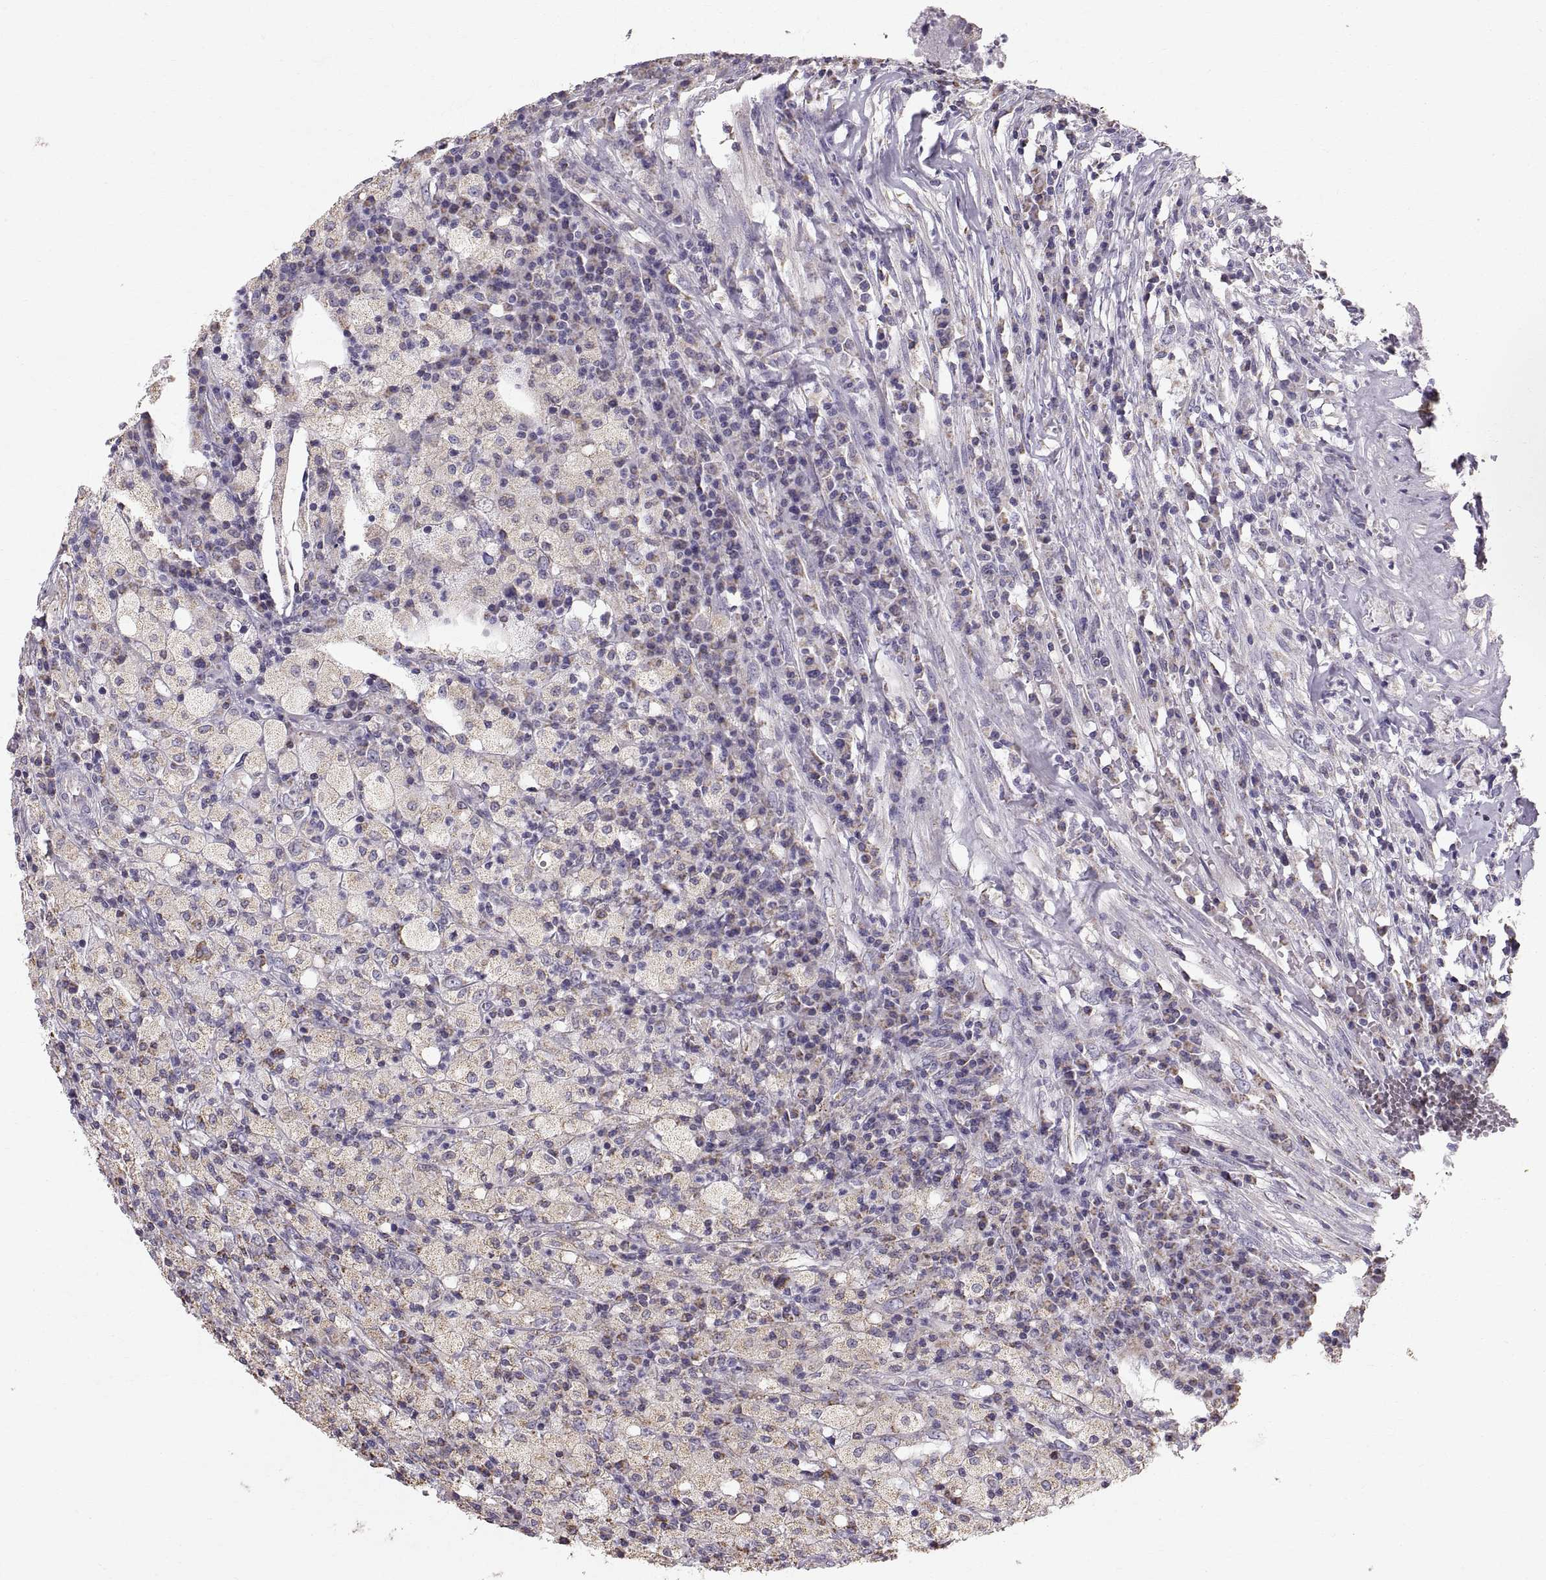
{"staining": {"intensity": "weak", "quantity": "25%-75%", "location": "cytoplasmic/membranous"}, "tissue": "testis cancer", "cell_type": "Tumor cells", "image_type": "cancer", "snomed": [{"axis": "morphology", "description": "Necrosis, NOS"}, {"axis": "morphology", "description": "Carcinoma, Embryonal, NOS"}, {"axis": "topography", "description": "Testis"}], "caption": "Testis cancer (embryonal carcinoma) stained with a protein marker shows weak staining in tumor cells.", "gene": "STMND1", "patient": {"sex": "male", "age": 19}}